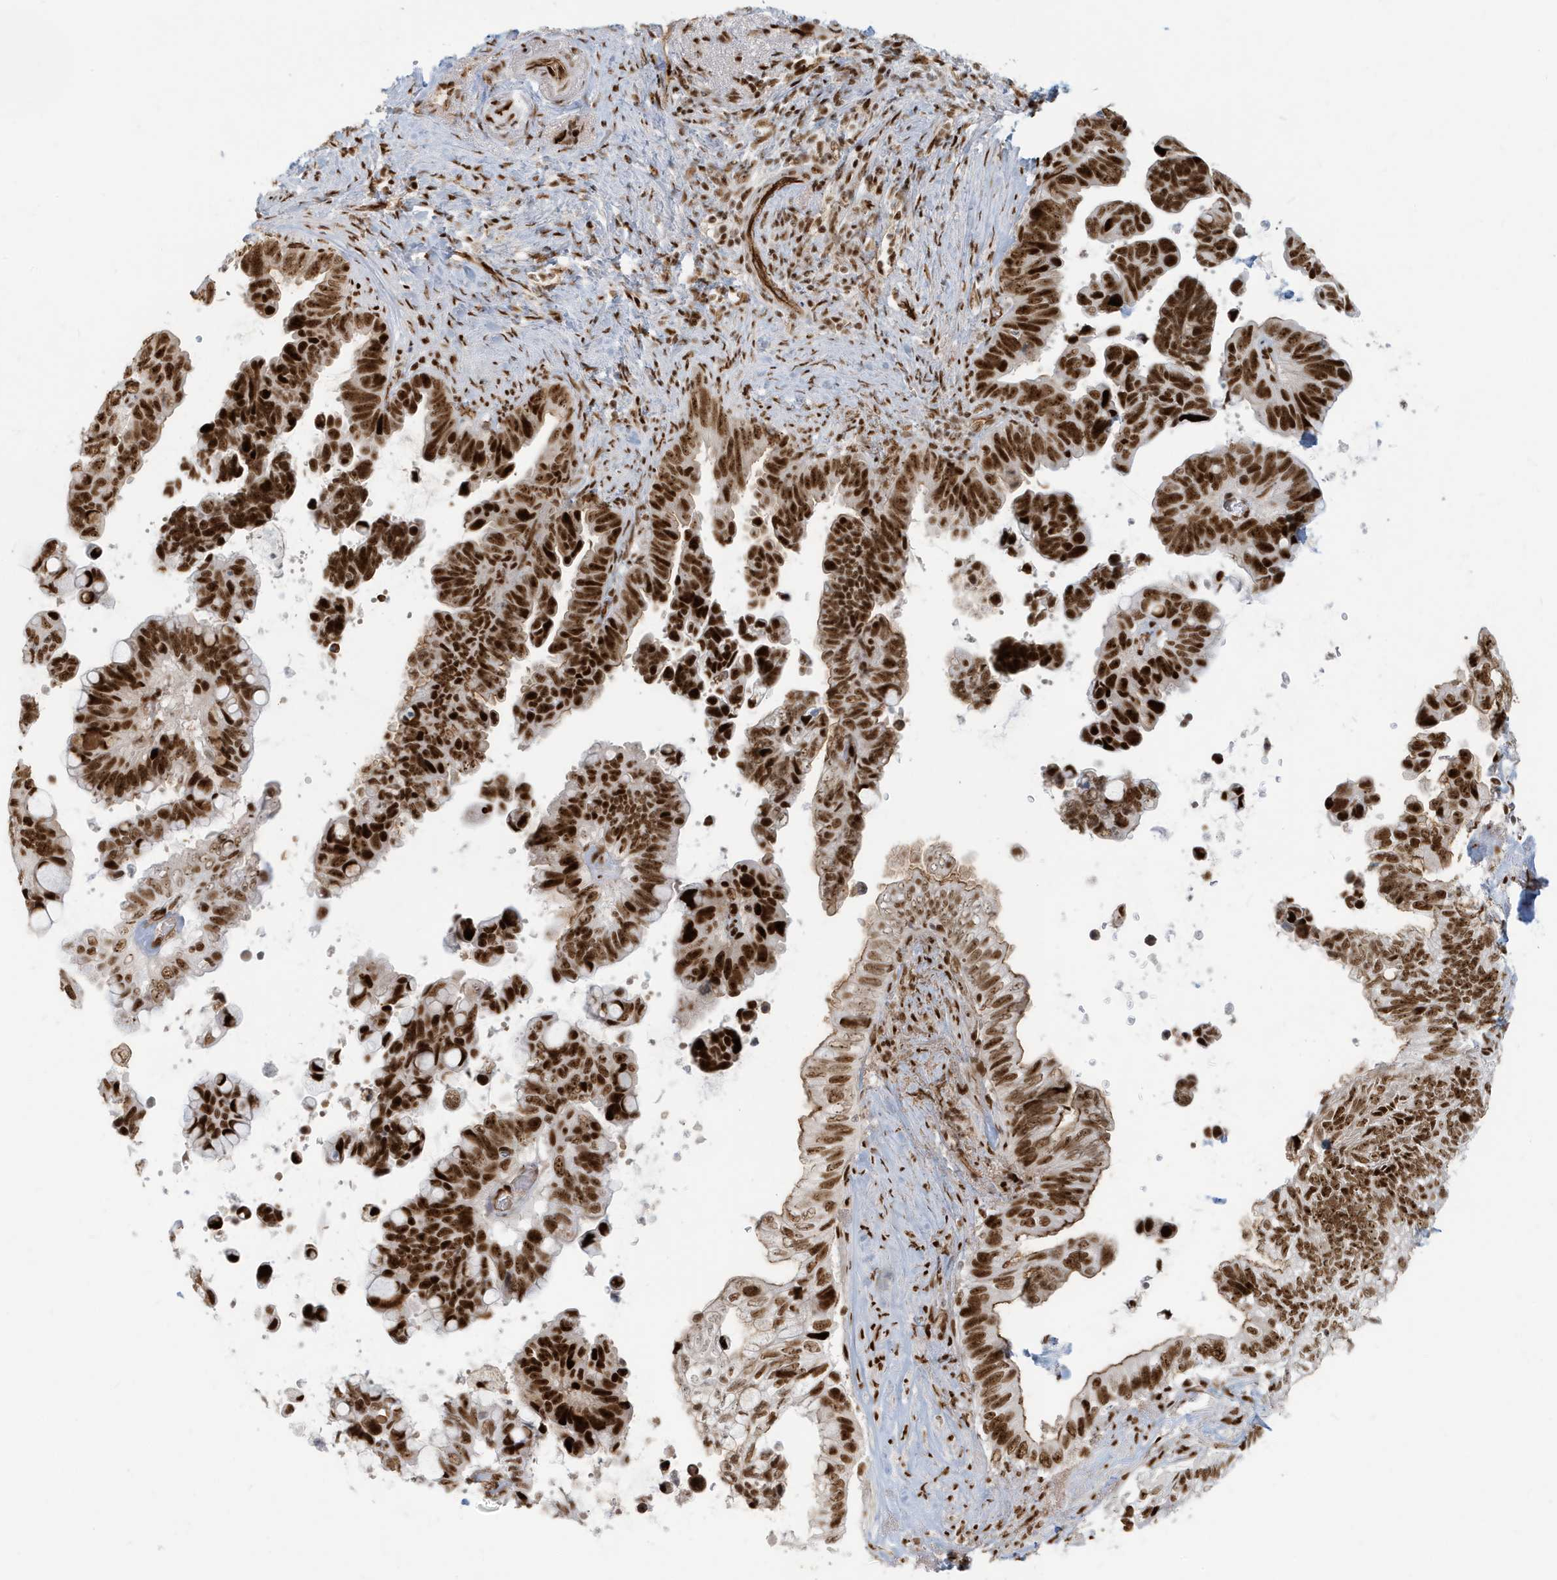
{"staining": {"intensity": "strong", "quantity": ">75%", "location": "nuclear"}, "tissue": "pancreatic cancer", "cell_type": "Tumor cells", "image_type": "cancer", "snomed": [{"axis": "morphology", "description": "Adenocarcinoma, NOS"}, {"axis": "topography", "description": "Pancreas"}], "caption": "IHC image of neoplastic tissue: human pancreatic adenocarcinoma stained using immunohistochemistry (IHC) reveals high levels of strong protein expression localized specifically in the nuclear of tumor cells, appearing as a nuclear brown color.", "gene": "CKS2", "patient": {"sex": "female", "age": 72}}